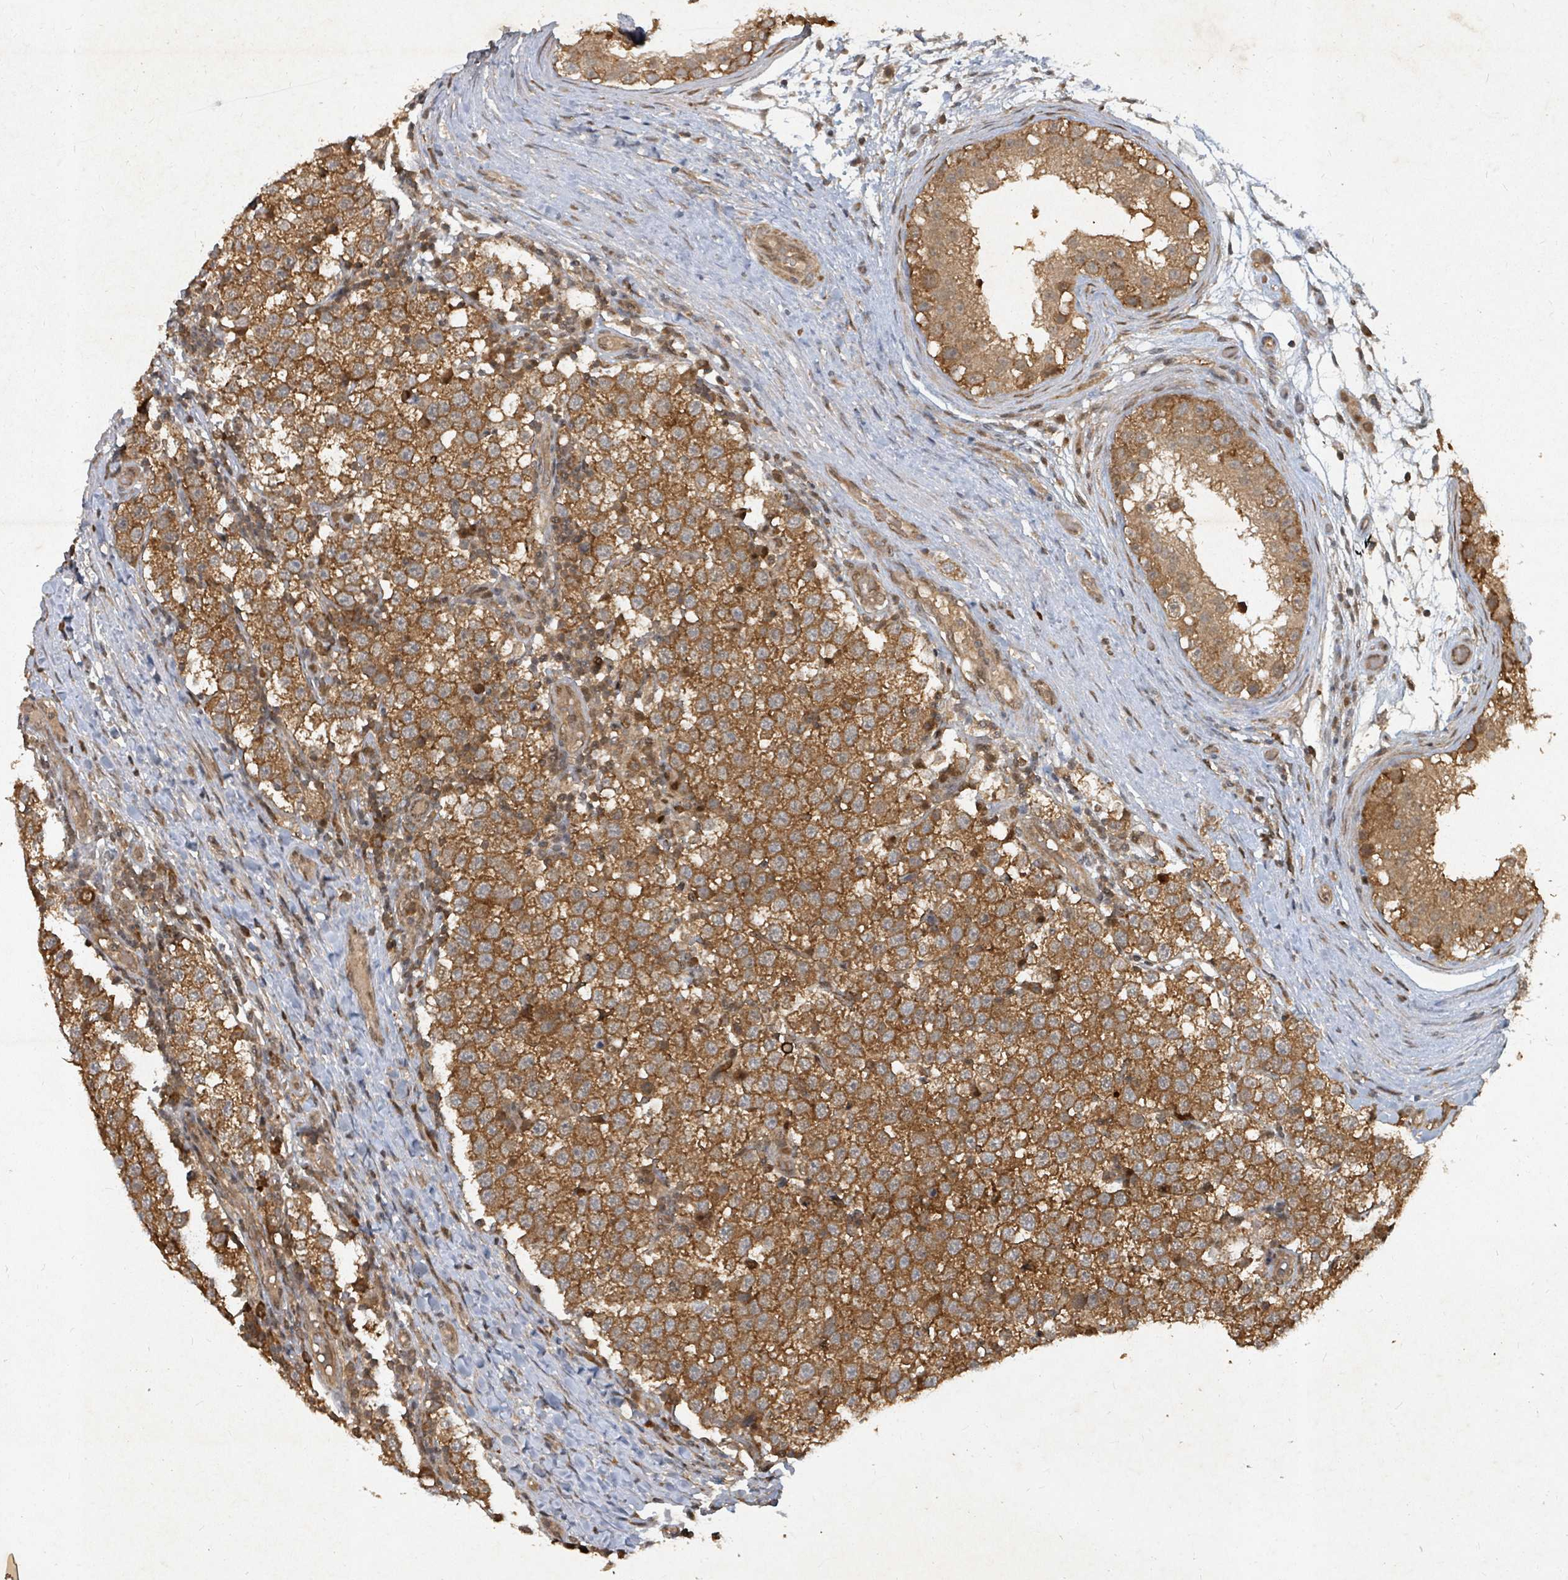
{"staining": {"intensity": "moderate", "quantity": ">75%", "location": "cytoplasmic/membranous"}, "tissue": "testis cancer", "cell_type": "Tumor cells", "image_type": "cancer", "snomed": [{"axis": "morphology", "description": "Seminoma, NOS"}, {"axis": "topography", "description": "Testis"}], "caption": "Protein staining by IHC reveals moderate cytoplasmic/membranous staining in about >75% of tumor cells in testis cancer (seminoma). (Brightfield microscopy of DAB IHC at high magnification).", "gene": "KDM4E", "patient": {"sex": "male", "age": 34}}